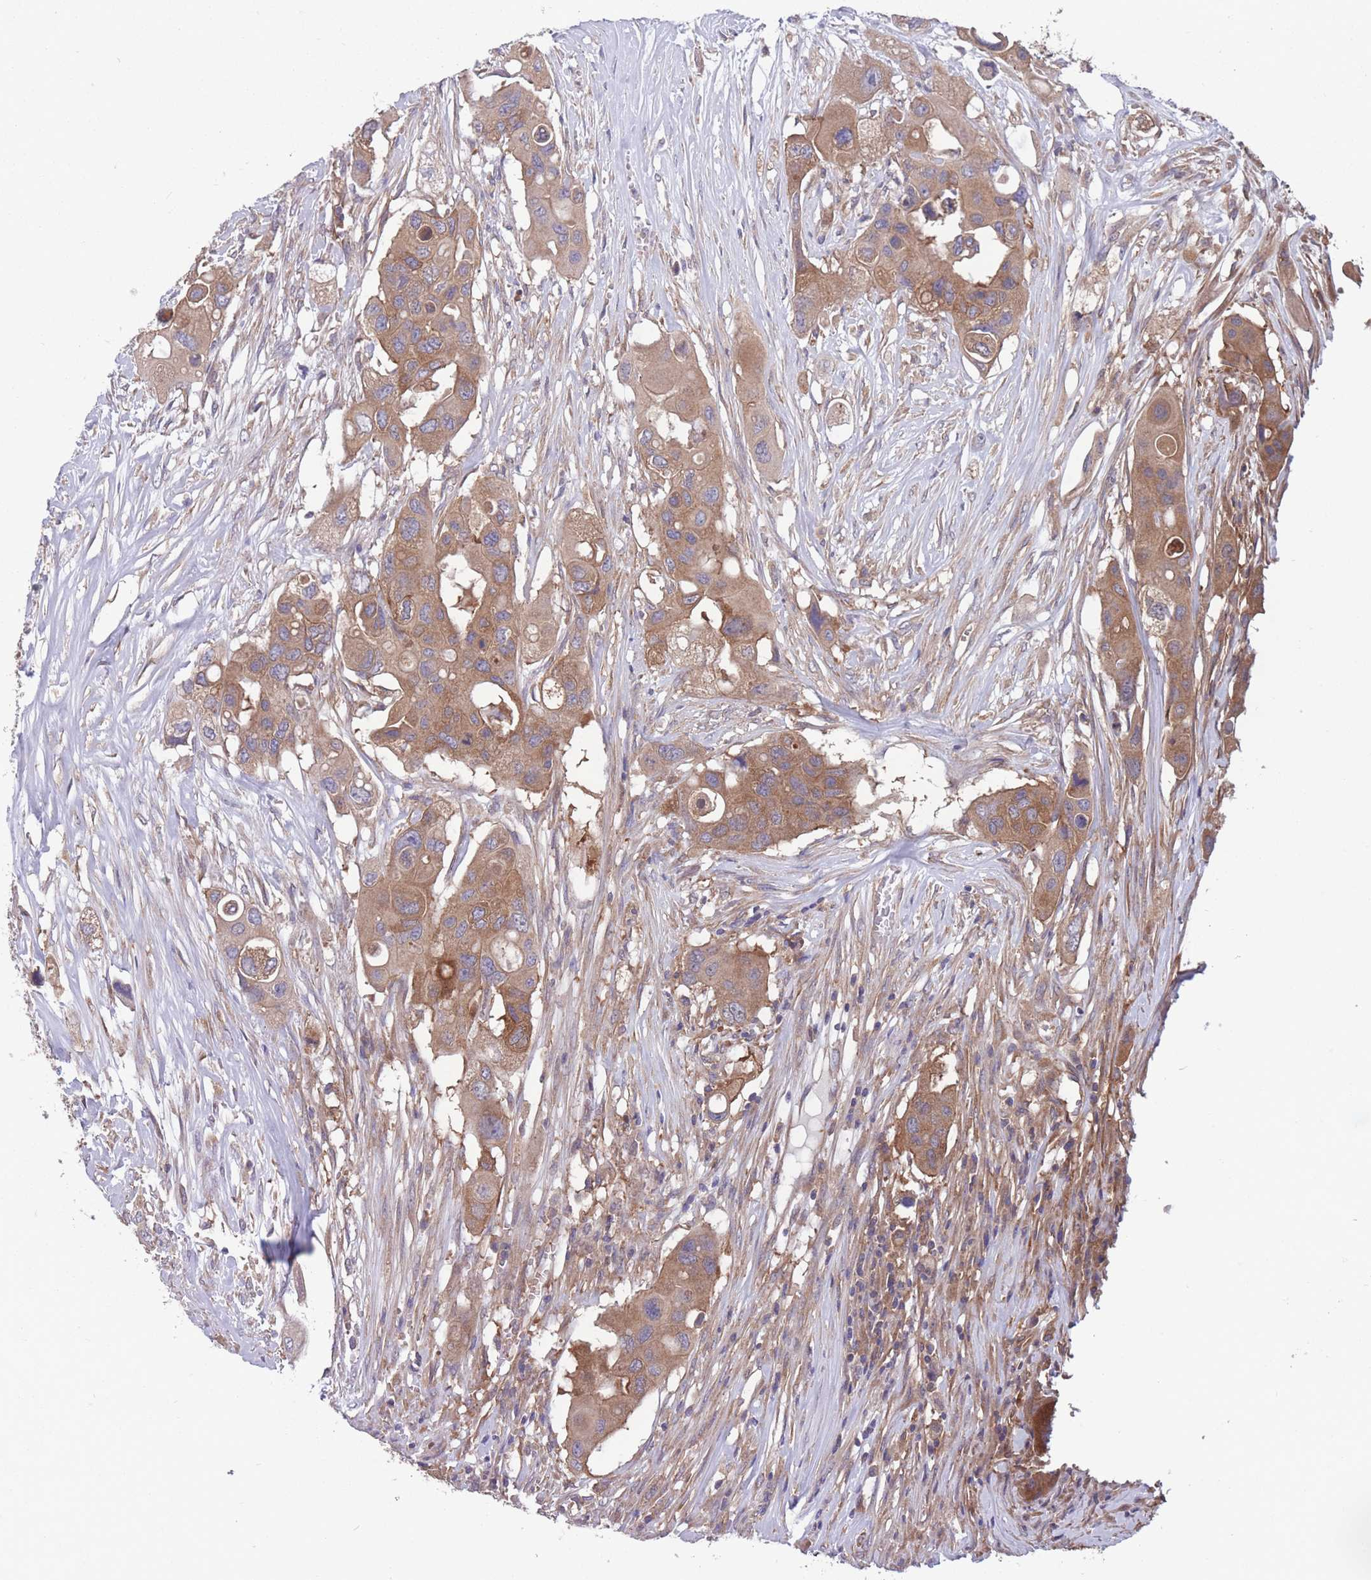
{"staining": {"intensity": "moderate", "quantity": ">75%", "location": "cytoplasmic/membranous"}, "tissue": "colorectal cancer", "cell_type": "Tumor cells", "image_type": "cancer", "snomed": [{"axis": "morphology", "description": "Adenocarcinoma, NOS"}, {"axis": "topography", "description": "Colon"}], "caption": "There is medium levels of moderate cytoplasmic/membranous staining in tumor cells of colorectal cancer, as demonstrated by immunohistochemical staining (brown color).", "gene": "ZPR1", "patient": {"sex": "male", "age": 77}}